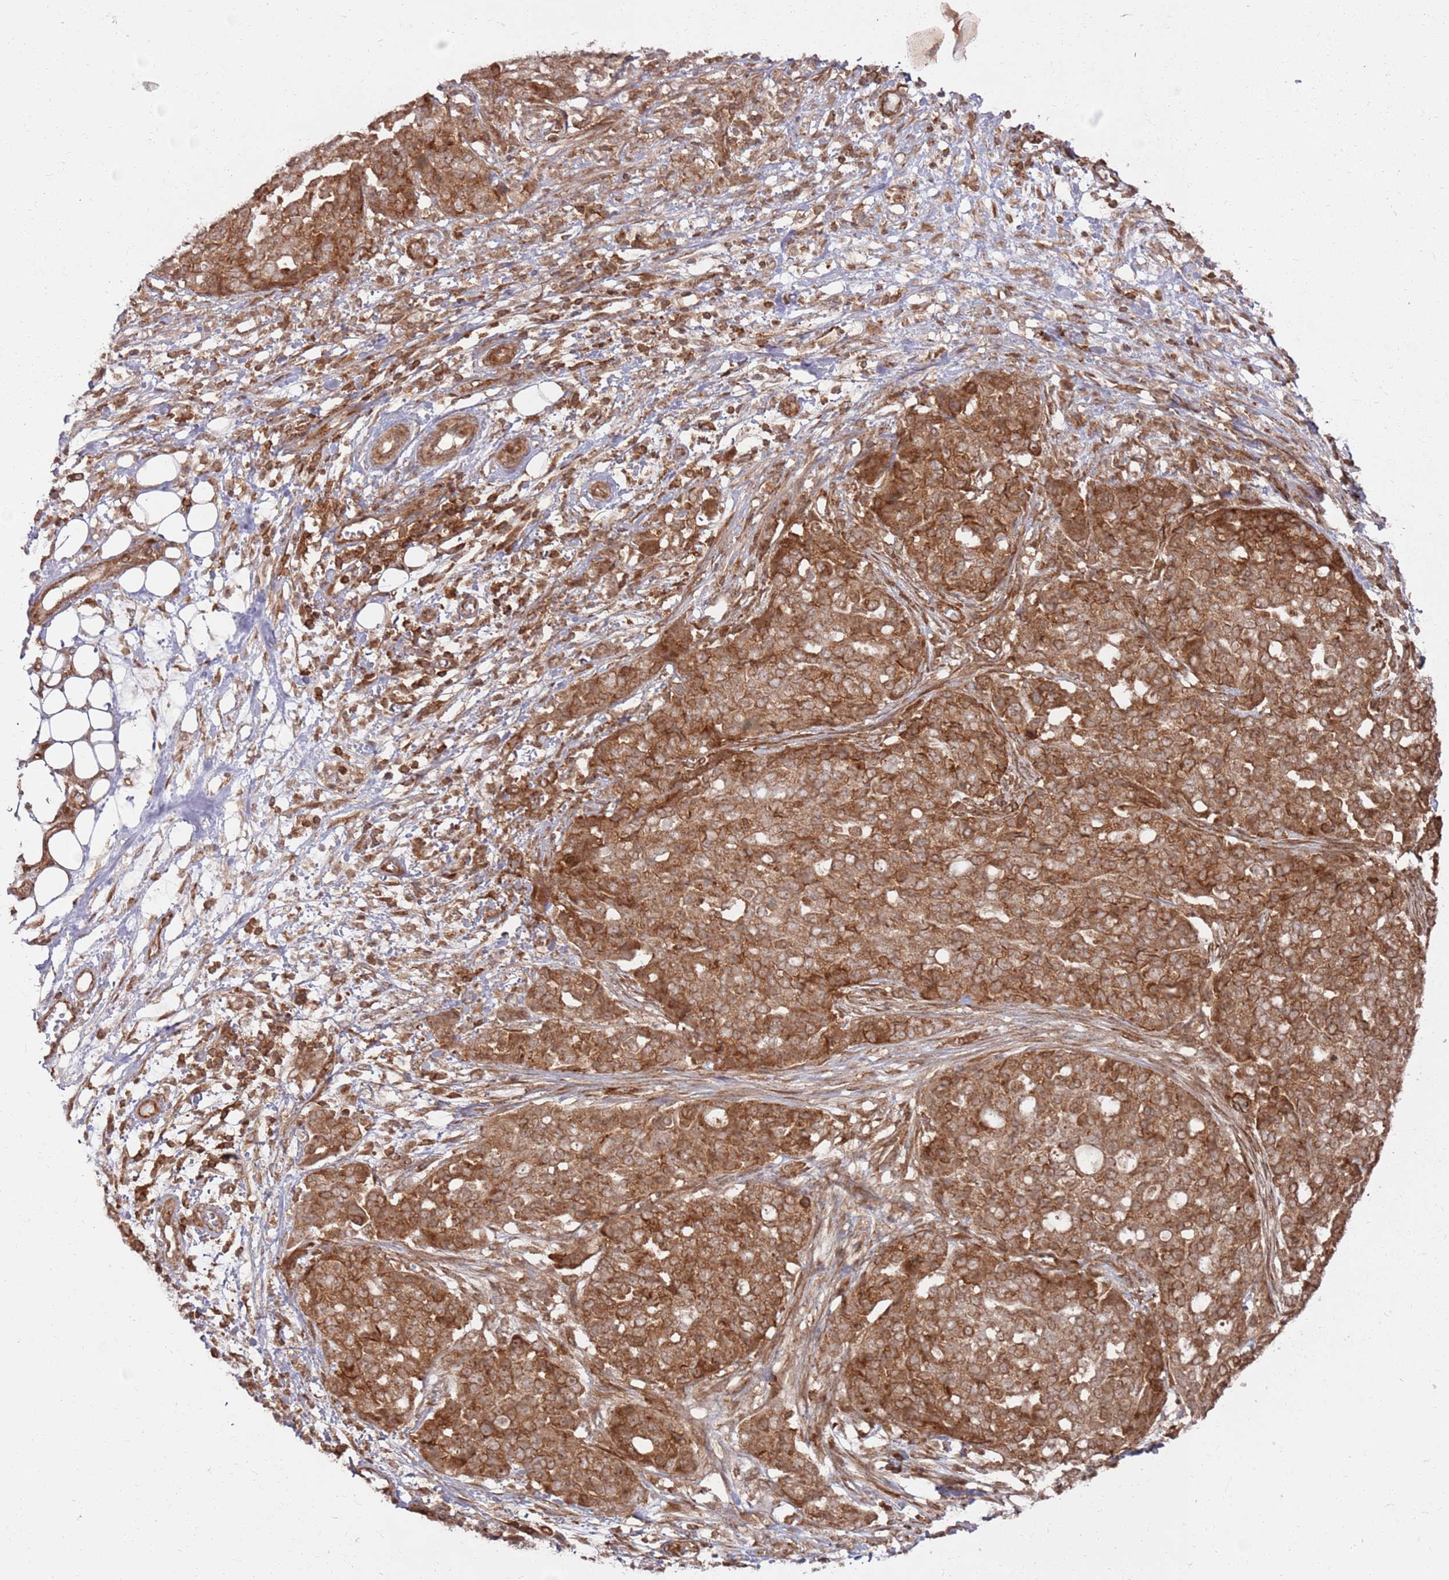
{"staining": {"intensity": "strong", "quantity": ">75%", "location": "cytoplasmic/membranous"}, "tissue": "ovarian cancer", "cell_type": "Tumor cells", "image_type": "cancer", "snomed": [{"axis": "morphology", "description": "Cystadenocarcinoma, serous, NOS"}, {"axis": "topography", "description": "Soft tissue"}, {"axis": "topography", "description": "Ovary"}], "caption": "Approximately >75% of tumor cells in ovarian cancer reveal strong cytoplasmic/membranous protein expression as visualized by brown immunohistochemical staining.", "gene": "PIH1D1", "patient": {"sex": "female", "age": 57}}